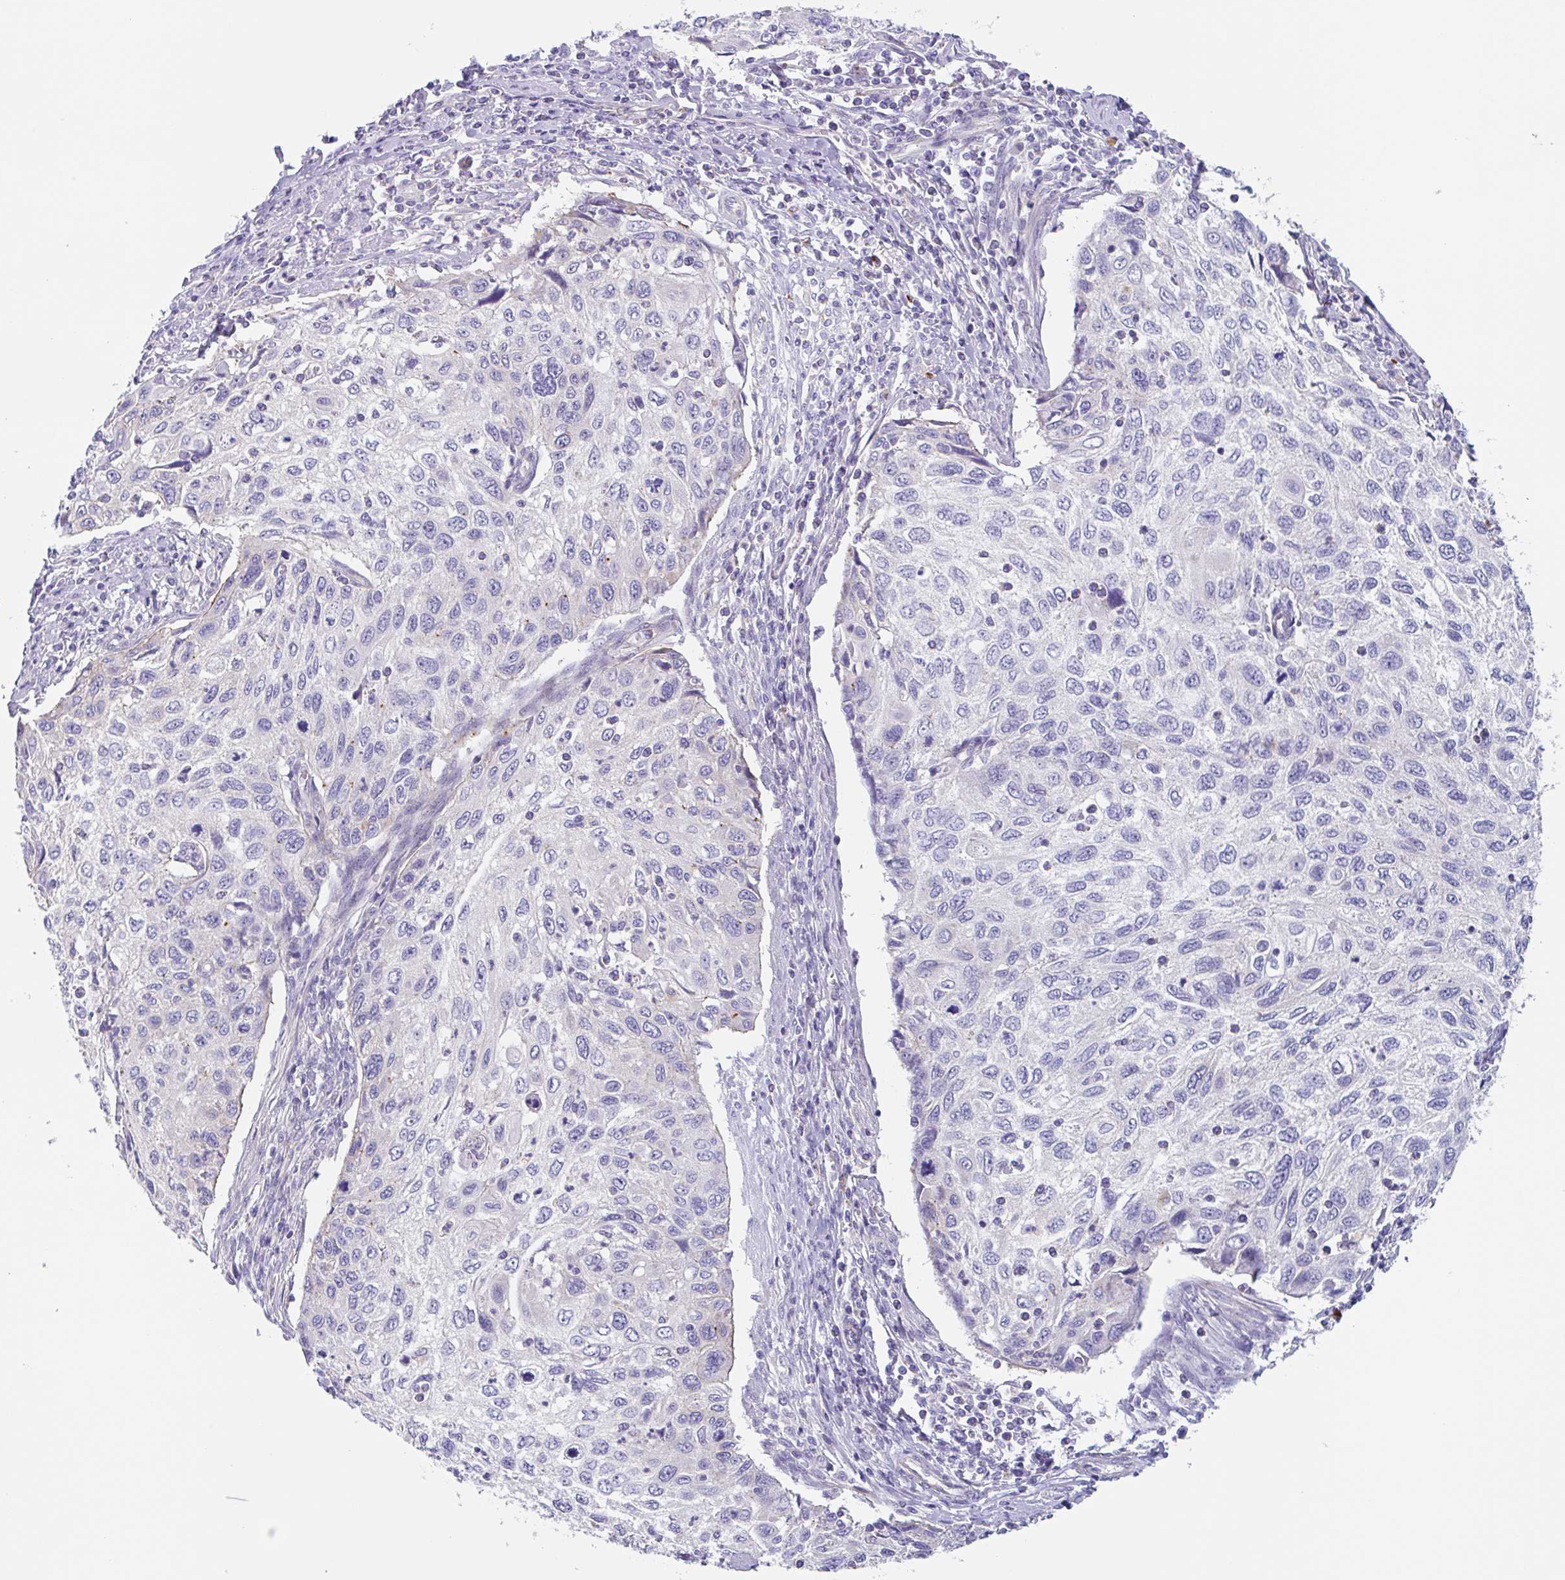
{"staining": {"intensity": "negative", "quantity": "none", "location": "none"}, "tissue": "cervical cancer", "cell_type": "Tumor cells", "image_type": "cancer", "snomed": [{"axis": "morphology", "description": "Squamous cell carcinoma, NOS"}, {"axis": "topography", "description": "Cervix"}], "caption": "Immunohistochemistry image of cervical cancer (squamous cell carcinoma) stained for a protein (brown), which displays no positivity in tumor cells.", "gene": "LENG9", "patient": {"sex": "female", "age": 70}}